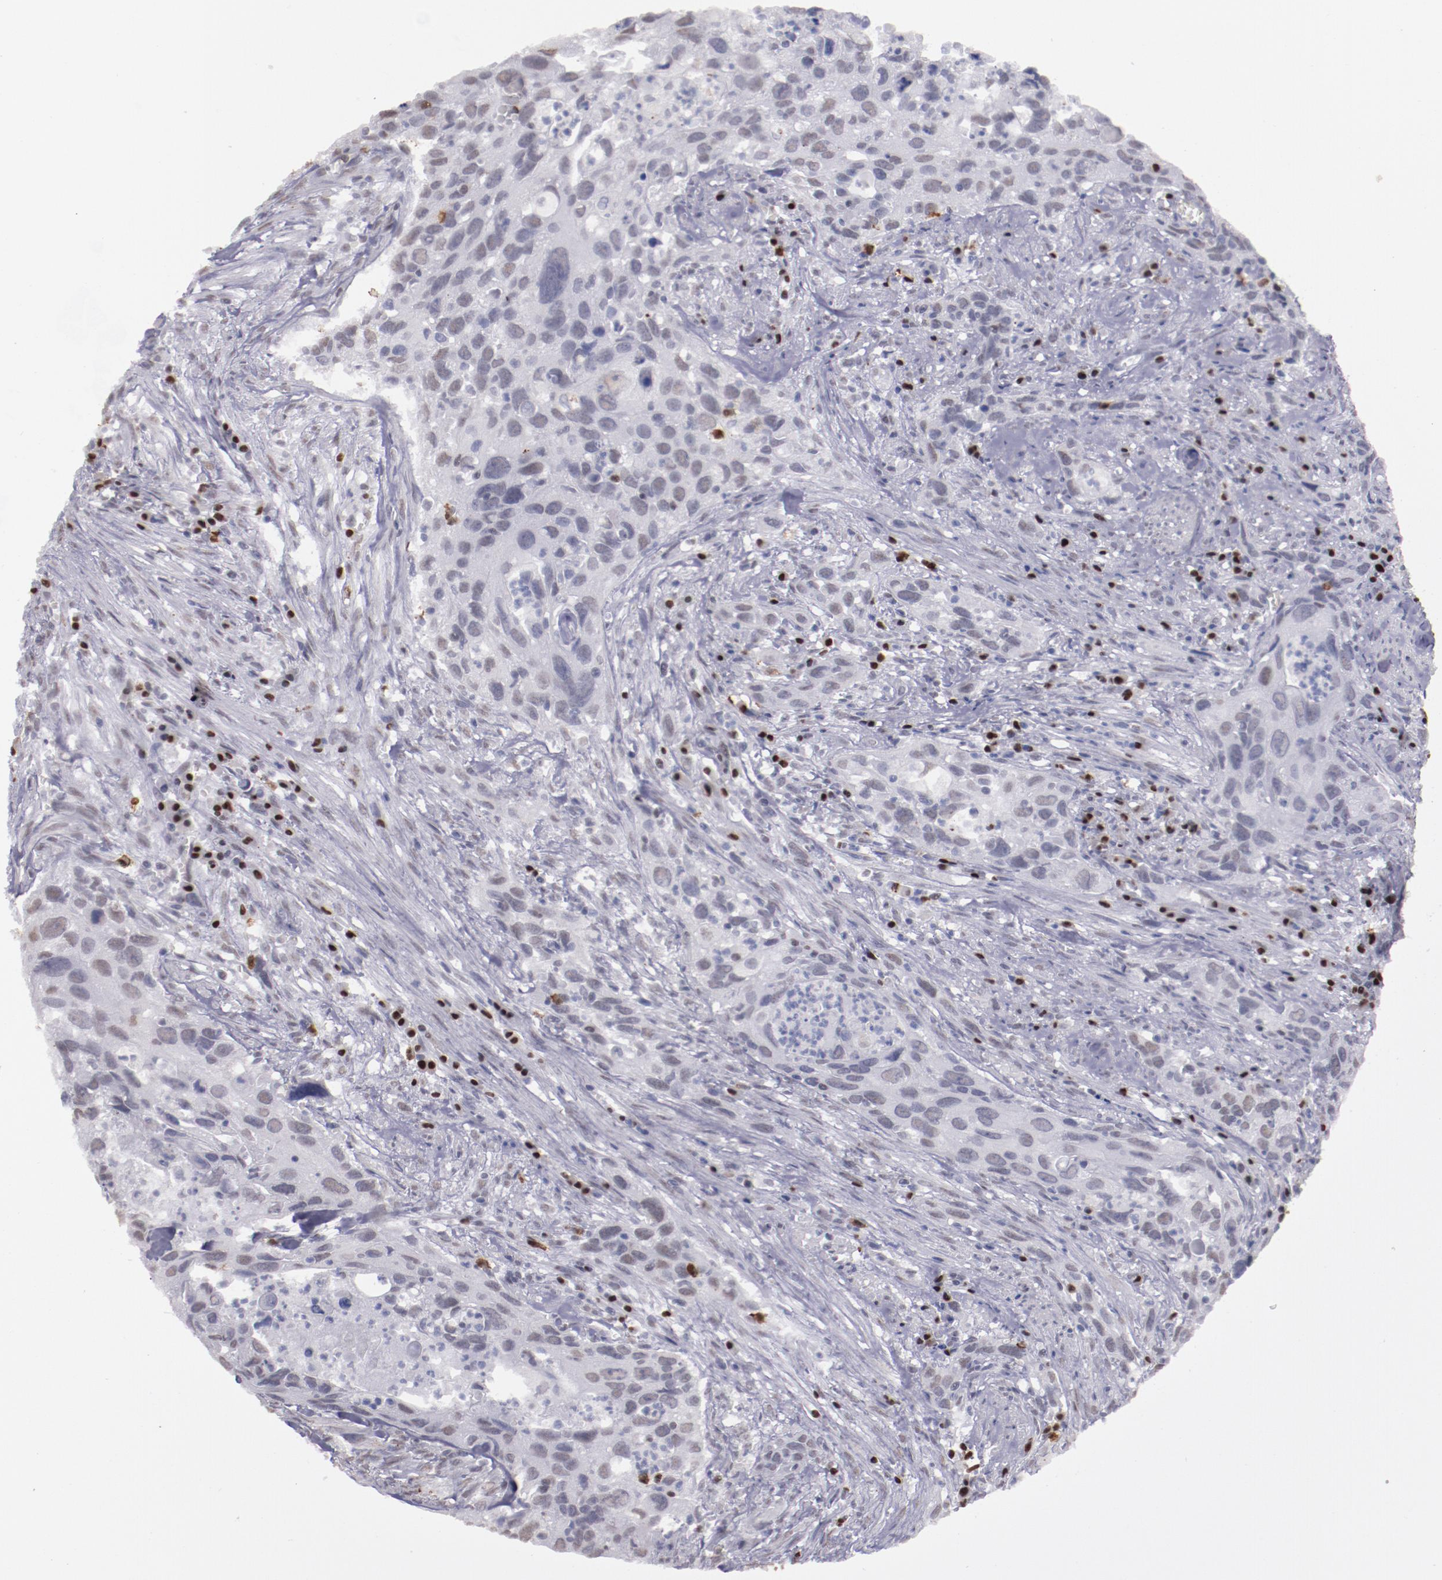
{"staining": {"intensity": "weak", "quantity": "<25%", "location": "nuclear"}, "tissue": "urothelial cancer", "cell_type": "Tumor cells", "image_type": "cancer", "snomed": [{"axis": "morphology", "description": "Urothelial carcinoma, High grade"}, {"axis": "topography", "description": "Urinary bladder"}], "caption": "Tumor cells show no significant protein staining in high-grade urothelial carcinoma. (DAB (3,3'-diaminobenzidine) IHC, high magnification).", "gene": "IRF4", "patient": {"sex": "male", "age": 71}}